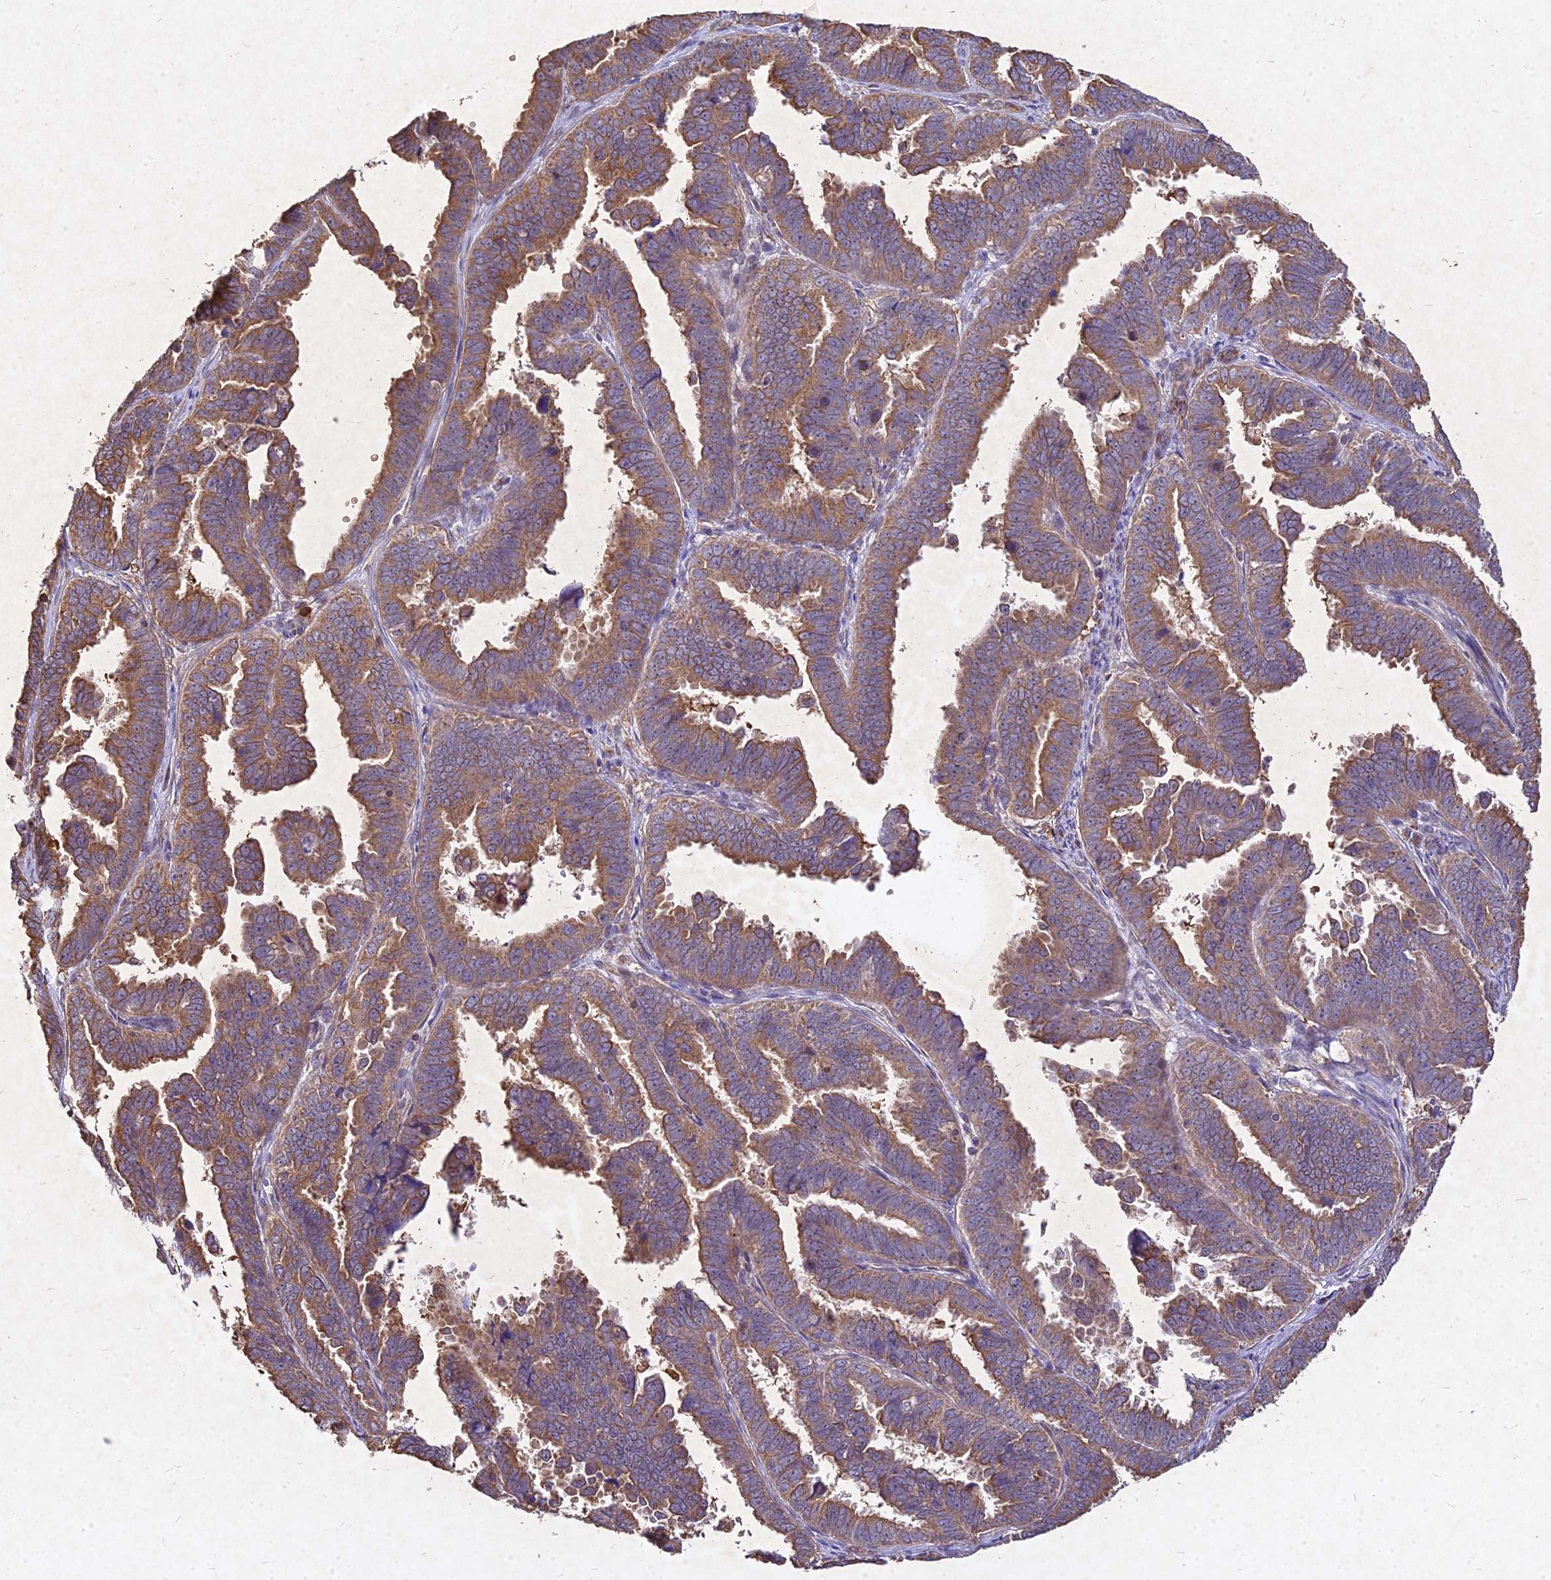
{"staining": {"intensity": "moderate", "quantity": ">75%", "location": "cytoplasmic/membranous"}, "tissue": "endometrial cancer", "cell_type": "Tumor cells", "image_type": "cancer", "snomed": [{"axis": "morphology", "description": "Adenocarcinoma, NOS"}, {"axis": "topography", "description": "Endometrium"}], "caption": "This image reveals IHC staining of endometrial cancer, with medium moderate cytoplasmic/membranous positivity in approximately >75% of tumor cells.", "gene": "SKA1", "patient": {"sex": "female", "age": 75}}